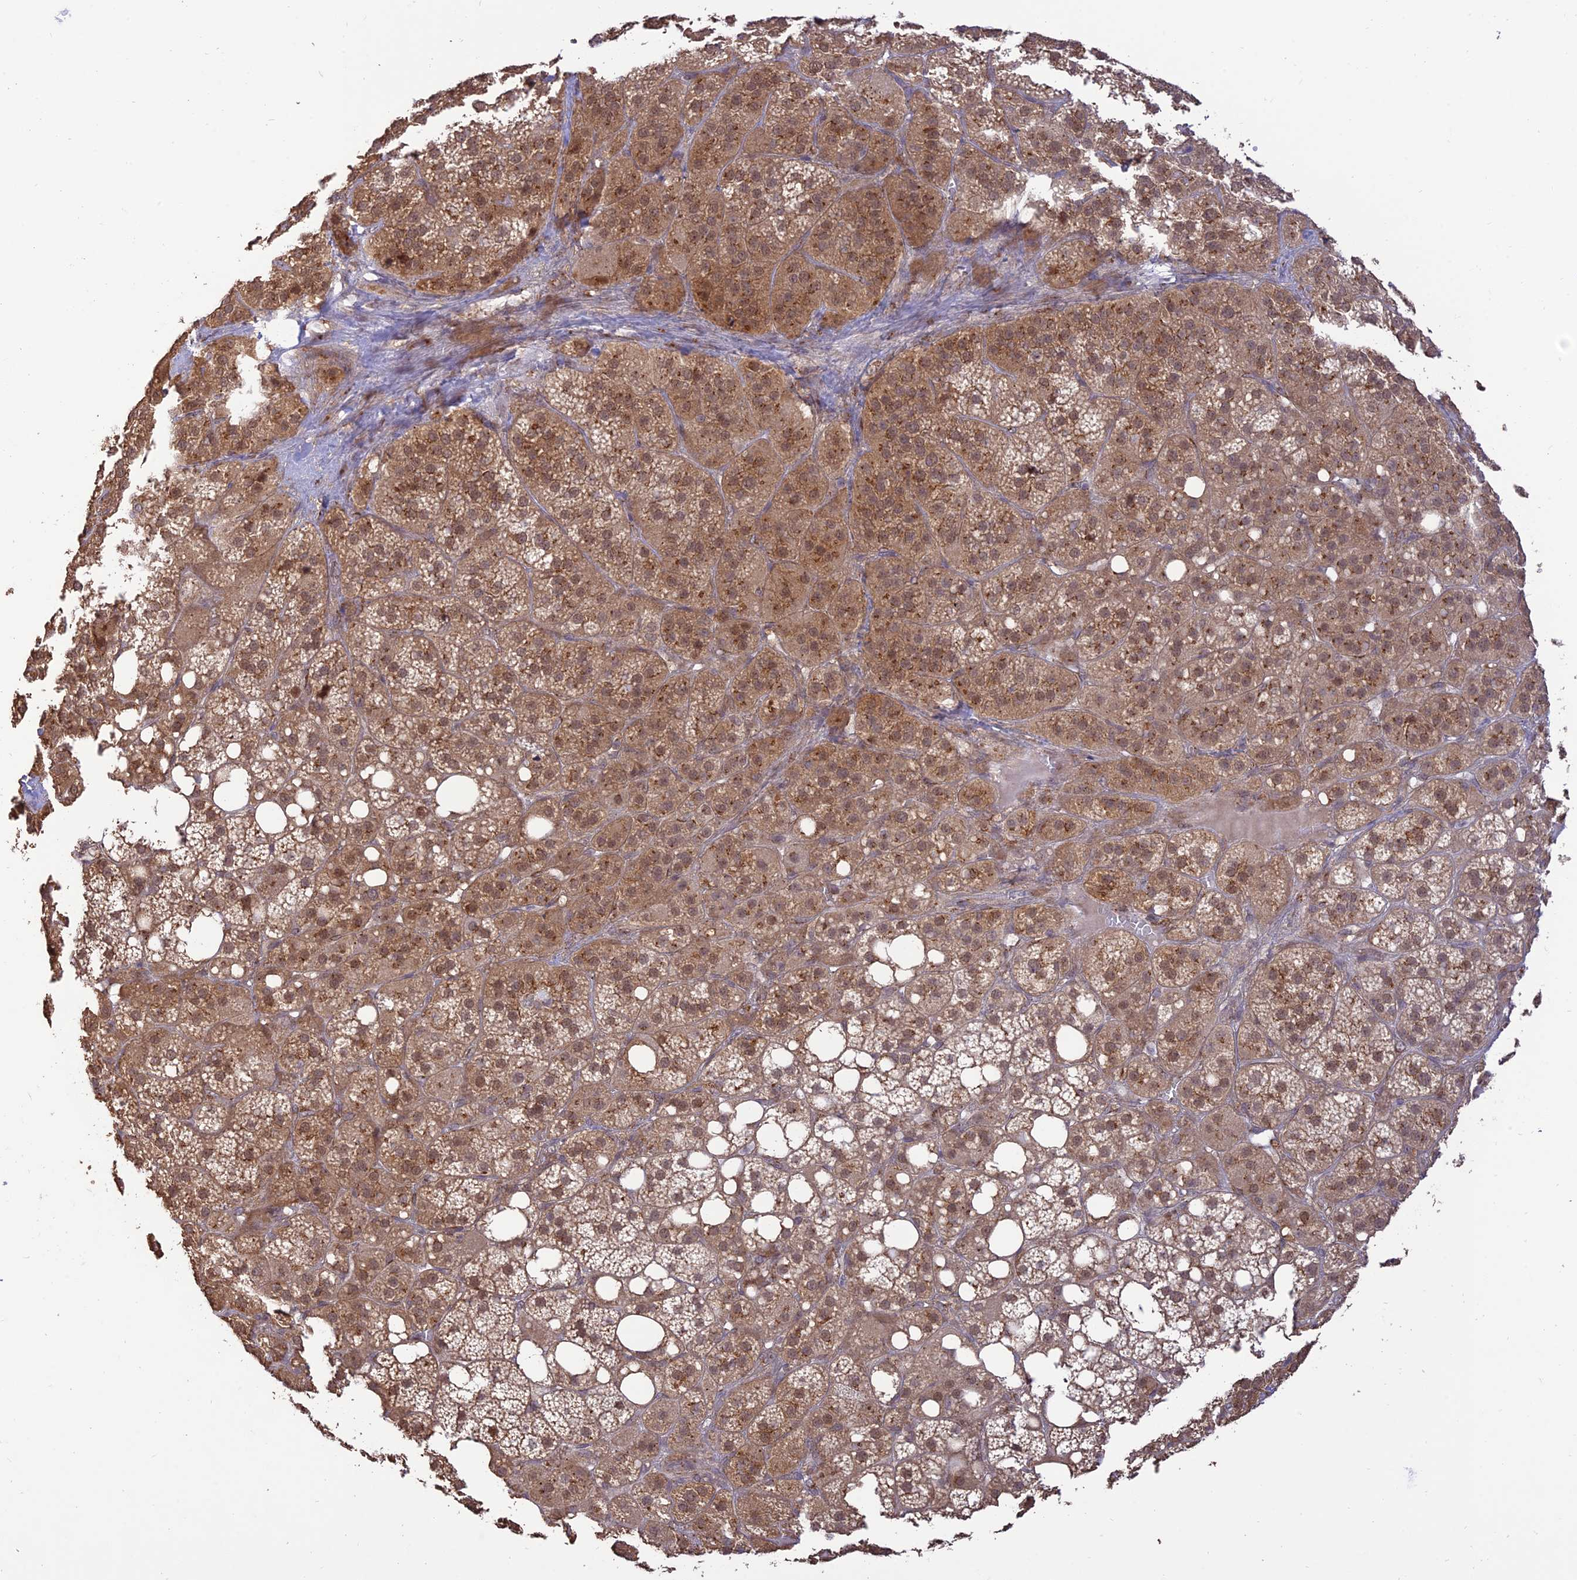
{"staining": {"intensity": "strong", "quantity": ">75%", "location": "cytoplasmic/membranous,nuclear"}, "tissue": "adrenal gland", "cell_type": "Glandular cells", "image_type": "normal", "snomed": [{"axis": "morphology", "description": "Normal tissue, NOS"}, {"axis": "topography", "description": "Adrenal gland"}], "caption": "This photomicrograph shows normal adrenal gland stained with immunohistochemistry to label a protein in brown. The cytoplasmic/membranous,nuclear of glandular cells show strong positivity for the protein. Nuclei are counter-stained blue.", "gene": "GOLGA3", "patient": {"sex": "female", "age": 59}}